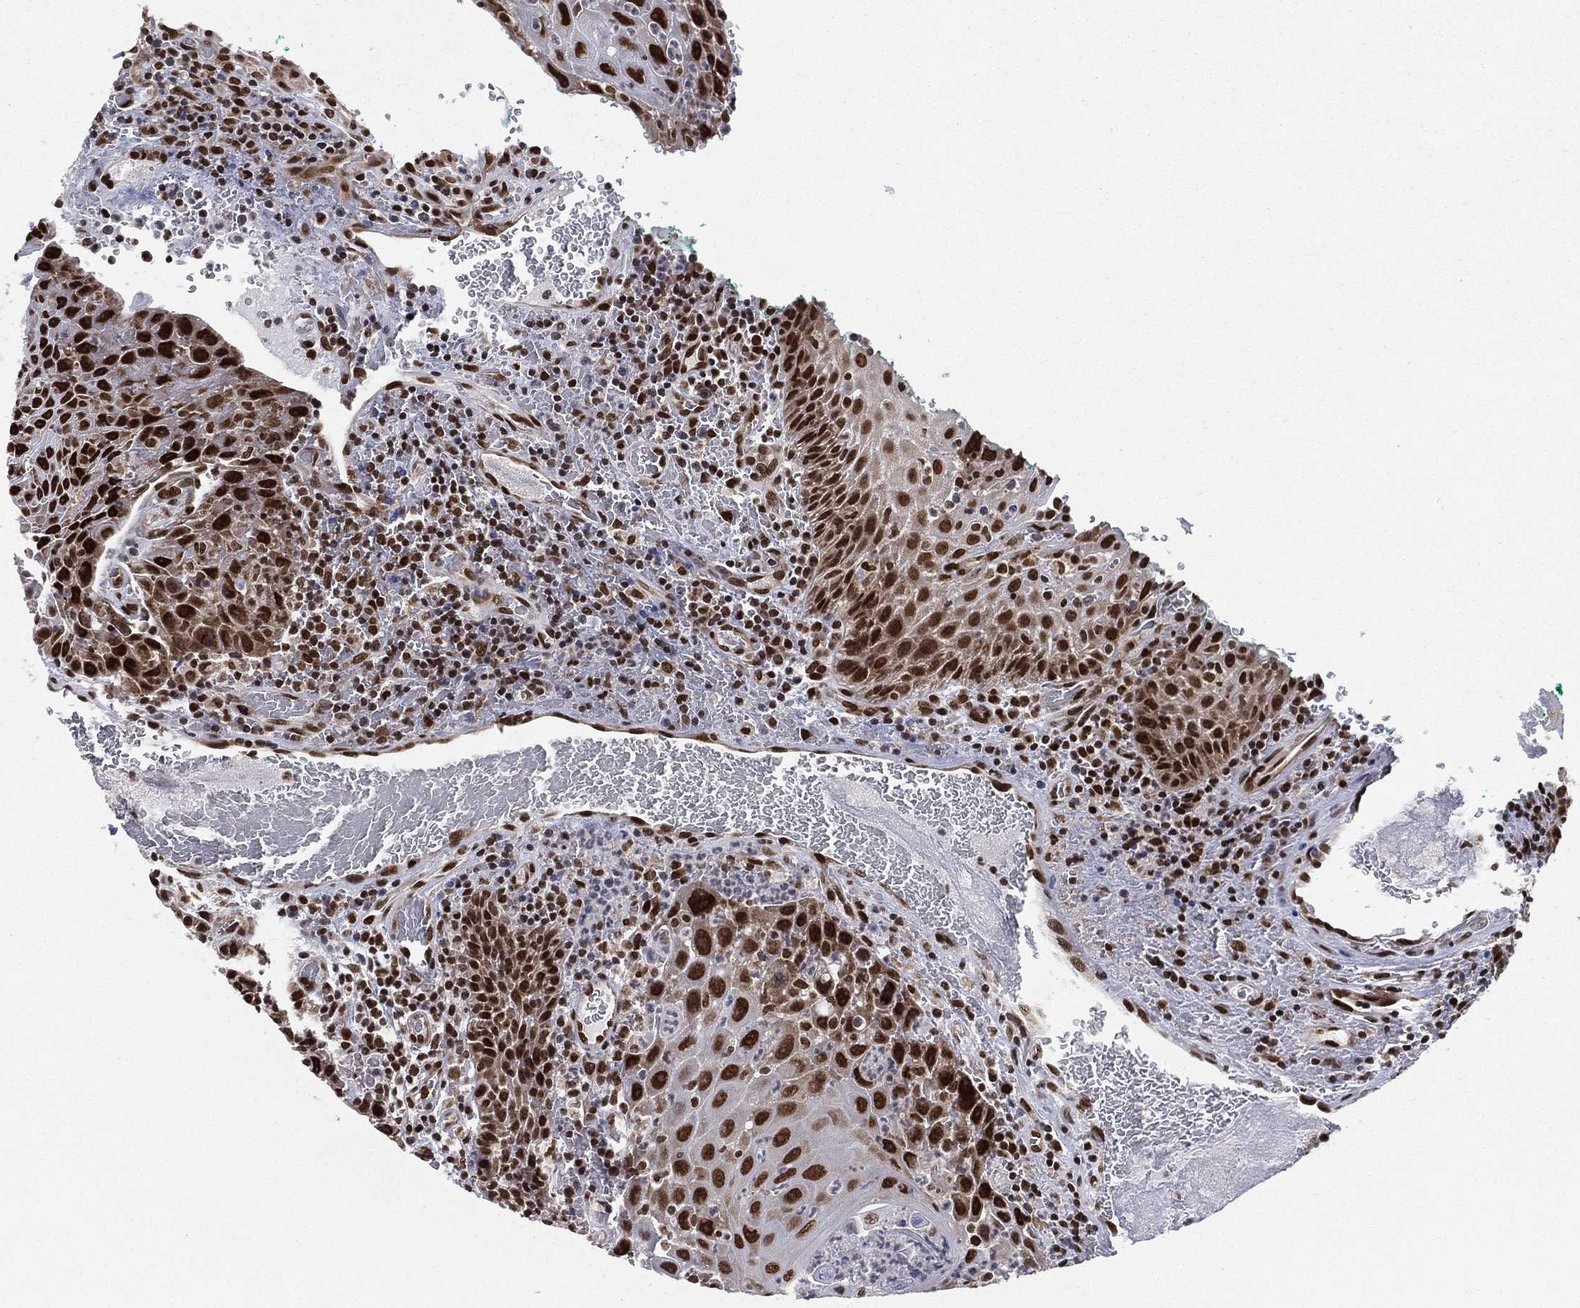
{"staining": {"intensity": "strong", "quantity": ">75%", "location": "nuclear"}, "tissue": "head and neck cancer", "cell_type": "Tumor cells", "image_type": "cancer", "snomed": [{"axis": "morphology", "description": "Squamous cell carcinoma, NOS"}, {"axis": "topography", "description": "Head-Neck"}], "caption": "The image shows a brown stain indicating the presence of a protein in the nuclear of tumor cells in head and neck cancer (squamous cell carcinoma). (DAB (3,3'-diaminobenzidine) IHC, brown staining for protein, blue staining for nuclei).", "gene": "FUBP3", "patient": {"sex": "male", "age": 69}}